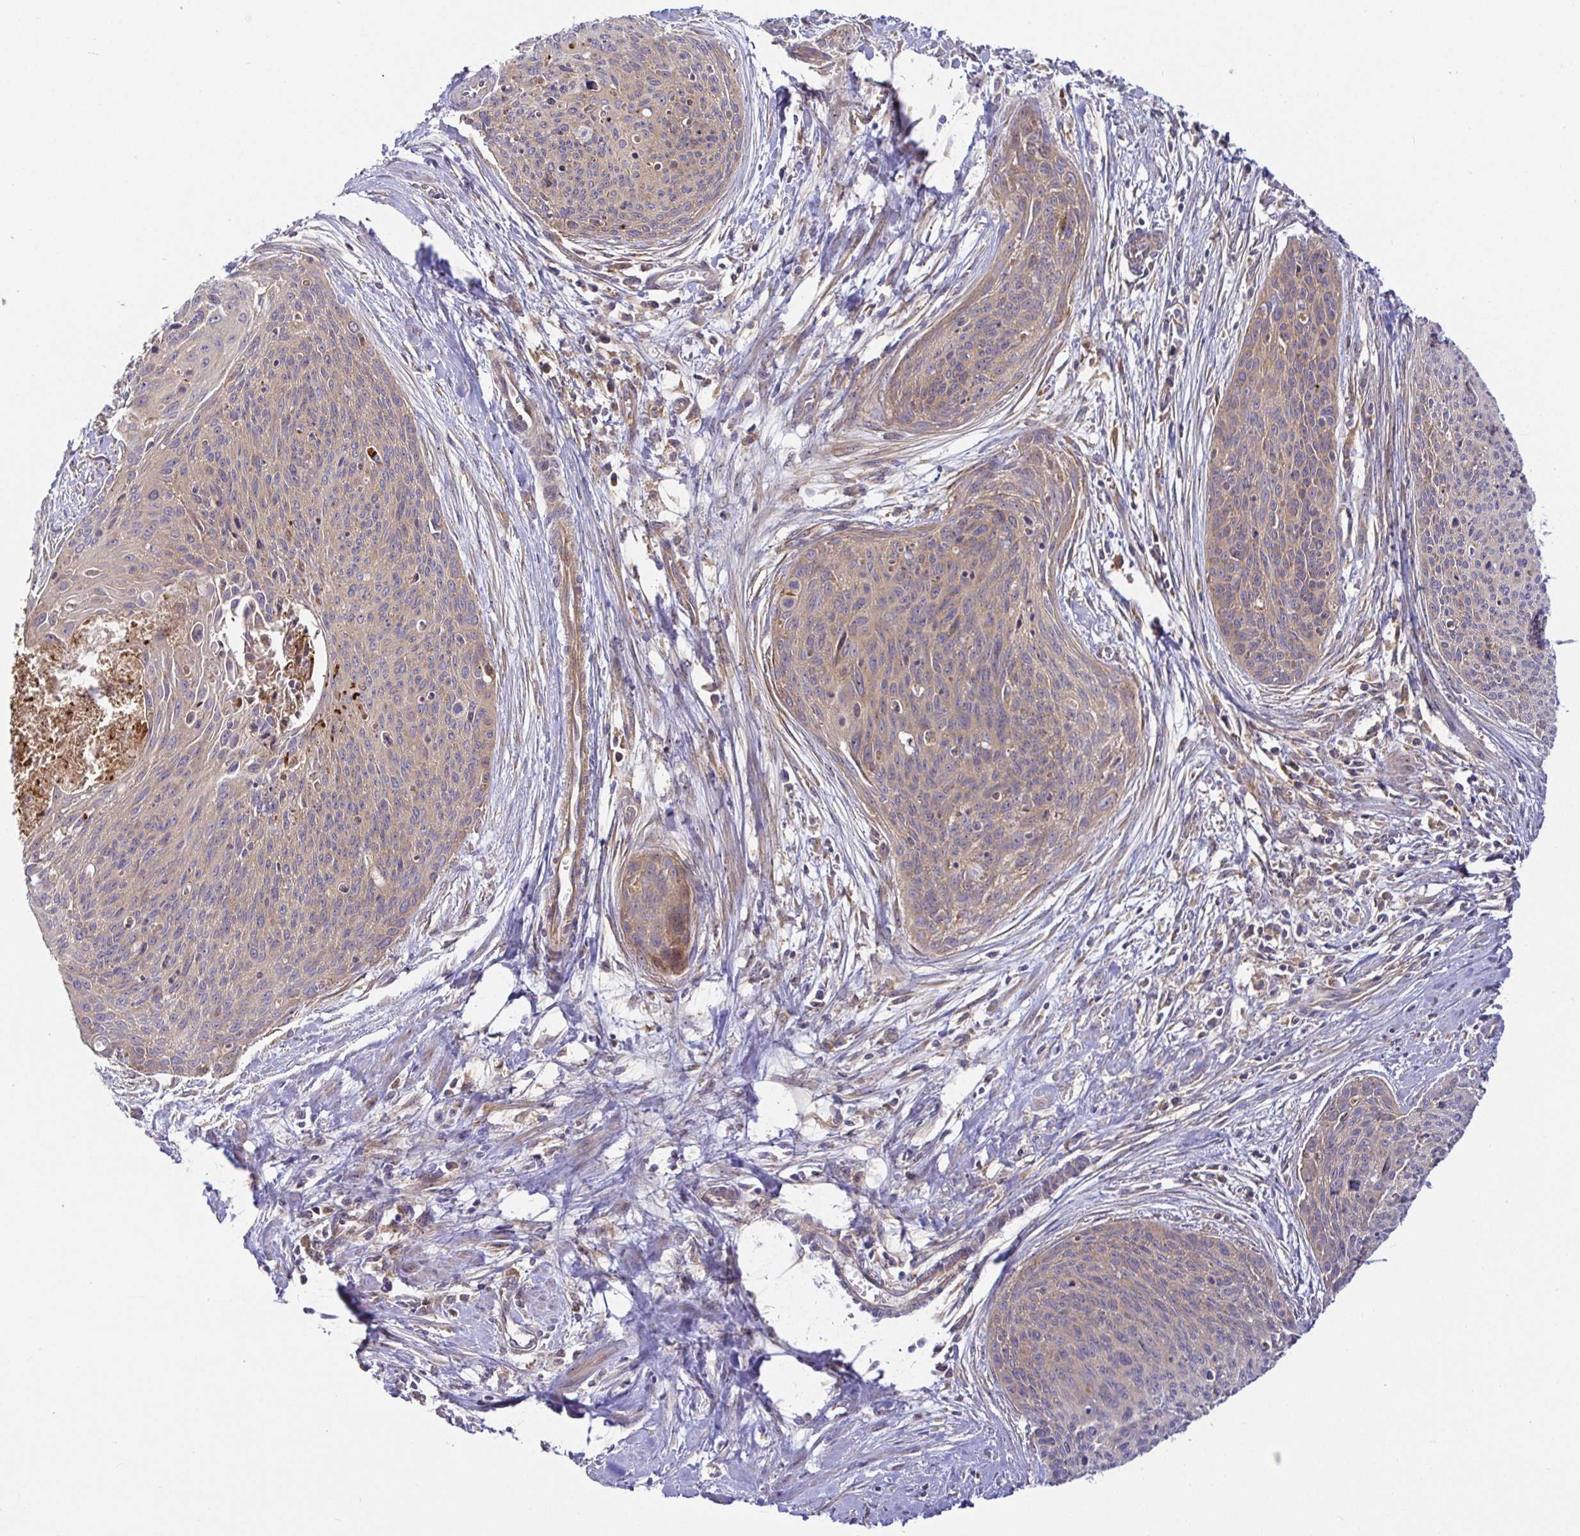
{"staining": {"intensity": "weak", "quantity": ">75%", "location": "cytoplasmic/membranous"}, "tissue": "cervical cancer", "cell_type": "Tumor cells", "image_type": "cancer", "snomed": [{"axis": "morphology", "description": "Squamous cell carcinoma, NOS"}, {"axis": "topography", "description": "Cervix"}], "caption": "Immunohistochemical staining of human cervical squamous cell carcinoma displays low levels of weak cytoplasmic/membranous staining in about >75% of tumor cells.", "gene": "SNX8", "patient": {"sex": "female", "age": 55}}